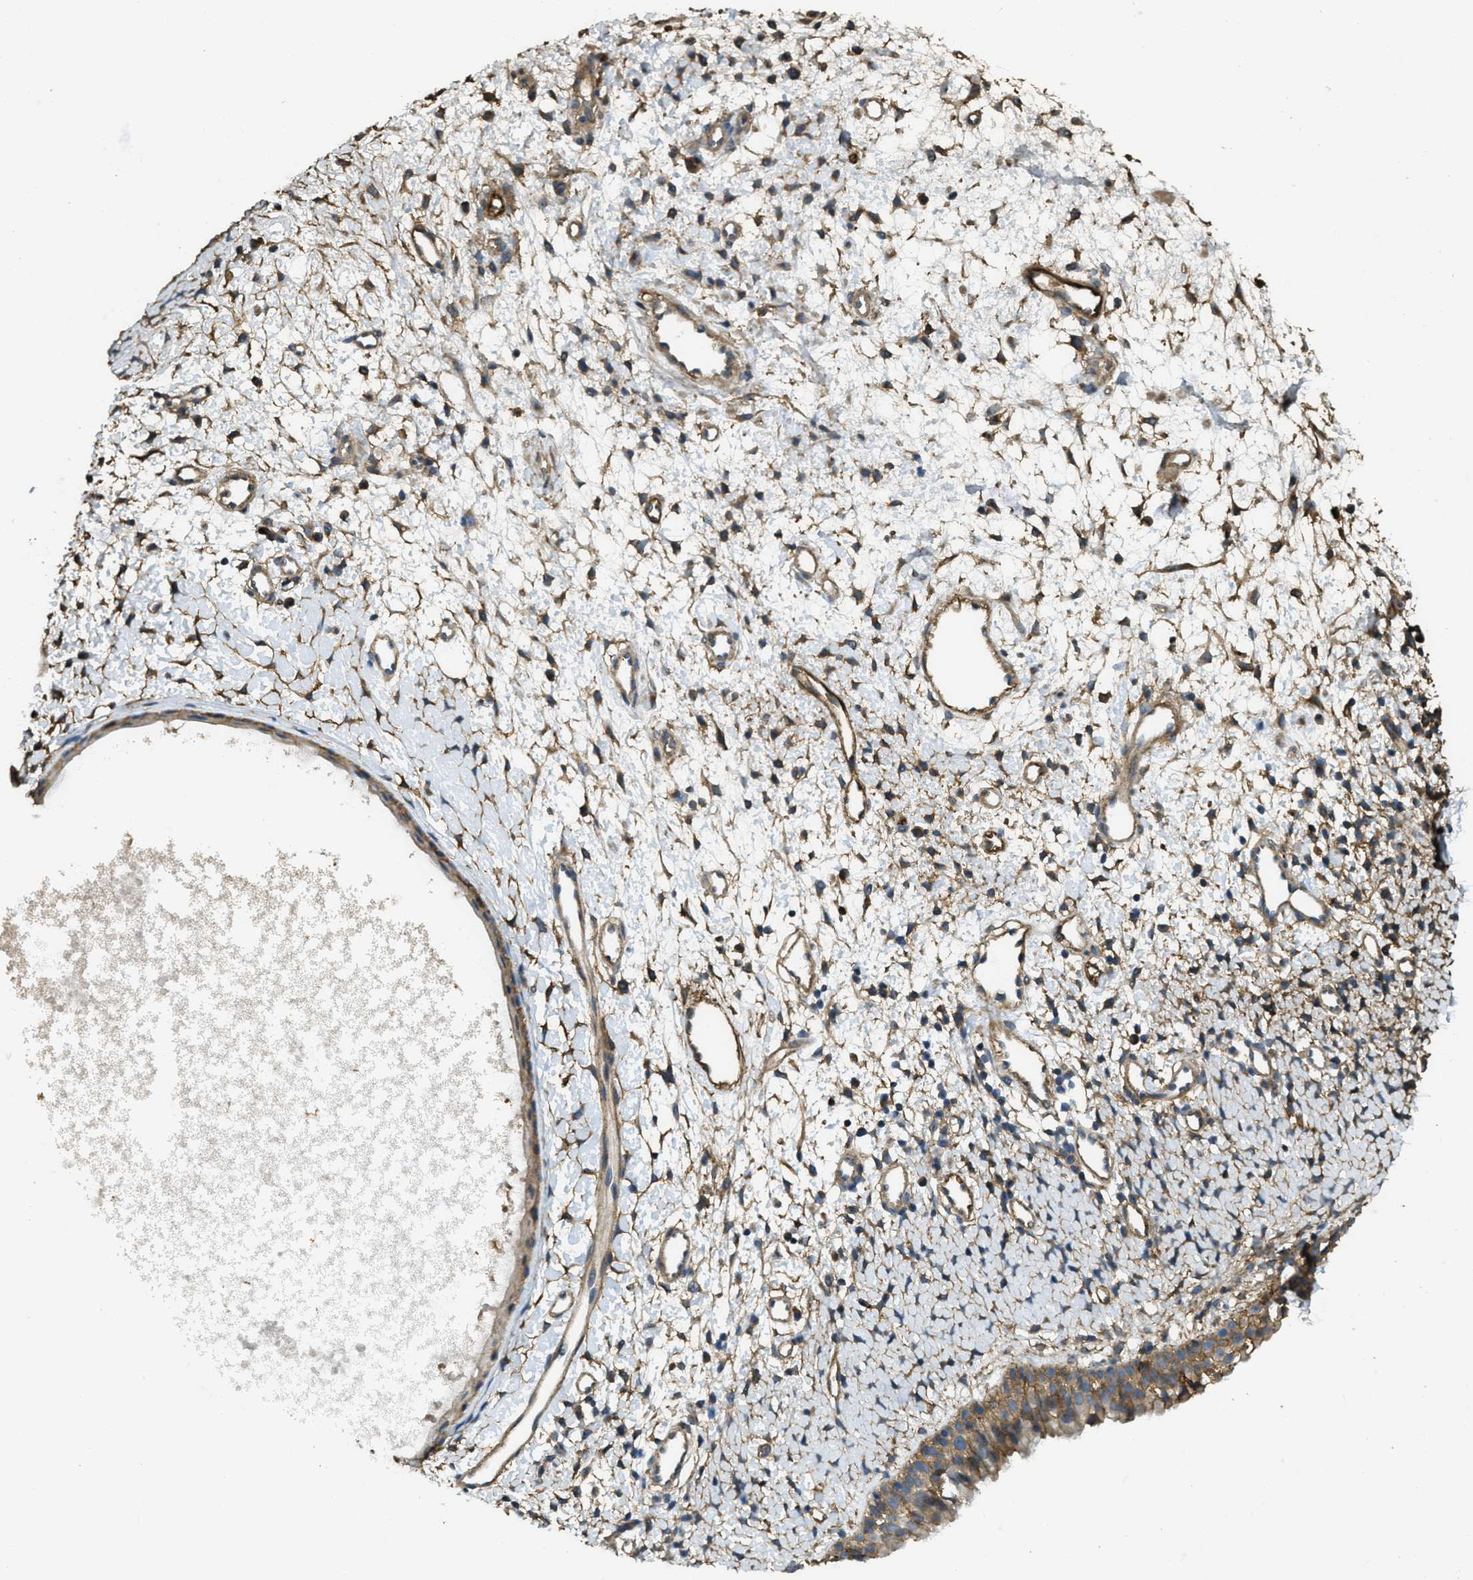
{"staining": {"intensity": "moderate", "quantity": ">75%", "location": "cytoplasmic/membranous"}, "tissue": "nasopharynx", "cell_type": "Respiratory epithelial cells", "image_type": "normal", "snomed": [{"axis": "morphology", "description": "Normal tissue, NOS"}, {"axis": "topography", "description": "Nasopharynx"}], "caption": "Immunohistochemical staining of normal human nasopharynx displays medium levels of moderate cytoplasmic/membranous staining in approximately >75% of respiratory epithelial cells. The staining was performed using DAB (3,3'-diaminobenzidine) to visualize the protein expression in brown, while the nuclei were stained in blue with hematoxylin (Magnification: 20x).", "gene": "CD276", "patient": {"sex": "male", "age": 22}}